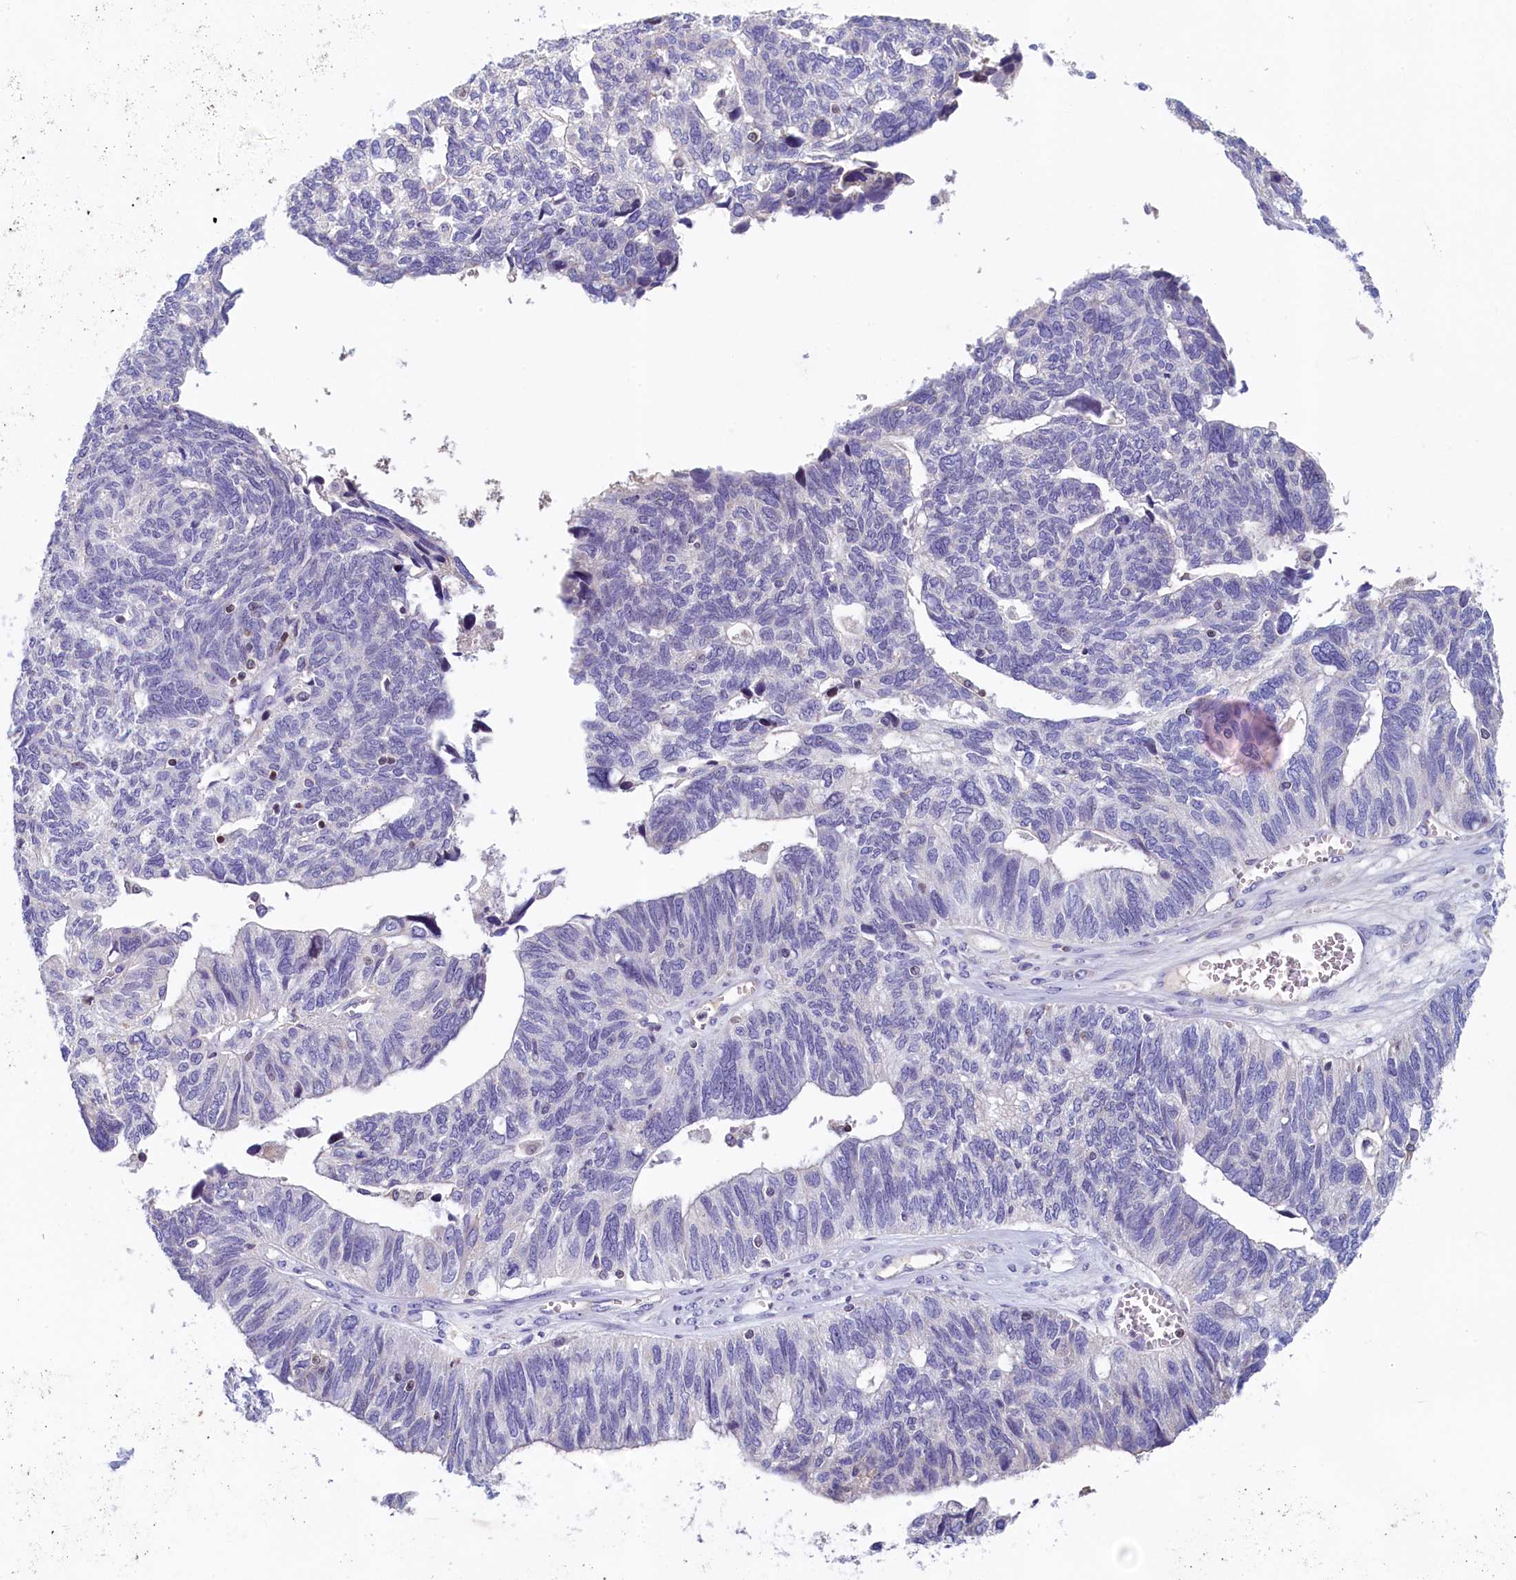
{"staining": {"intensity": "negative", "quantity": "none", "location": "none"}, "tissue": "ovarian cancer", "cell_type": "Tumor cells", "image_type": "cancer", "snomed": [{"axis": "morphology", "description": "Cystadenocarcinoma, serous, NOS"}, {"axis": "topography", "description": "Ovary"}], "caption": "DAB immunohistochemical staining of human ovarian serous cystadenocarcinoma exhibits no significant expression in tumor cells.", "gene": "TRAF3IP3", "patient": {"sex": "female", "age": 79}}